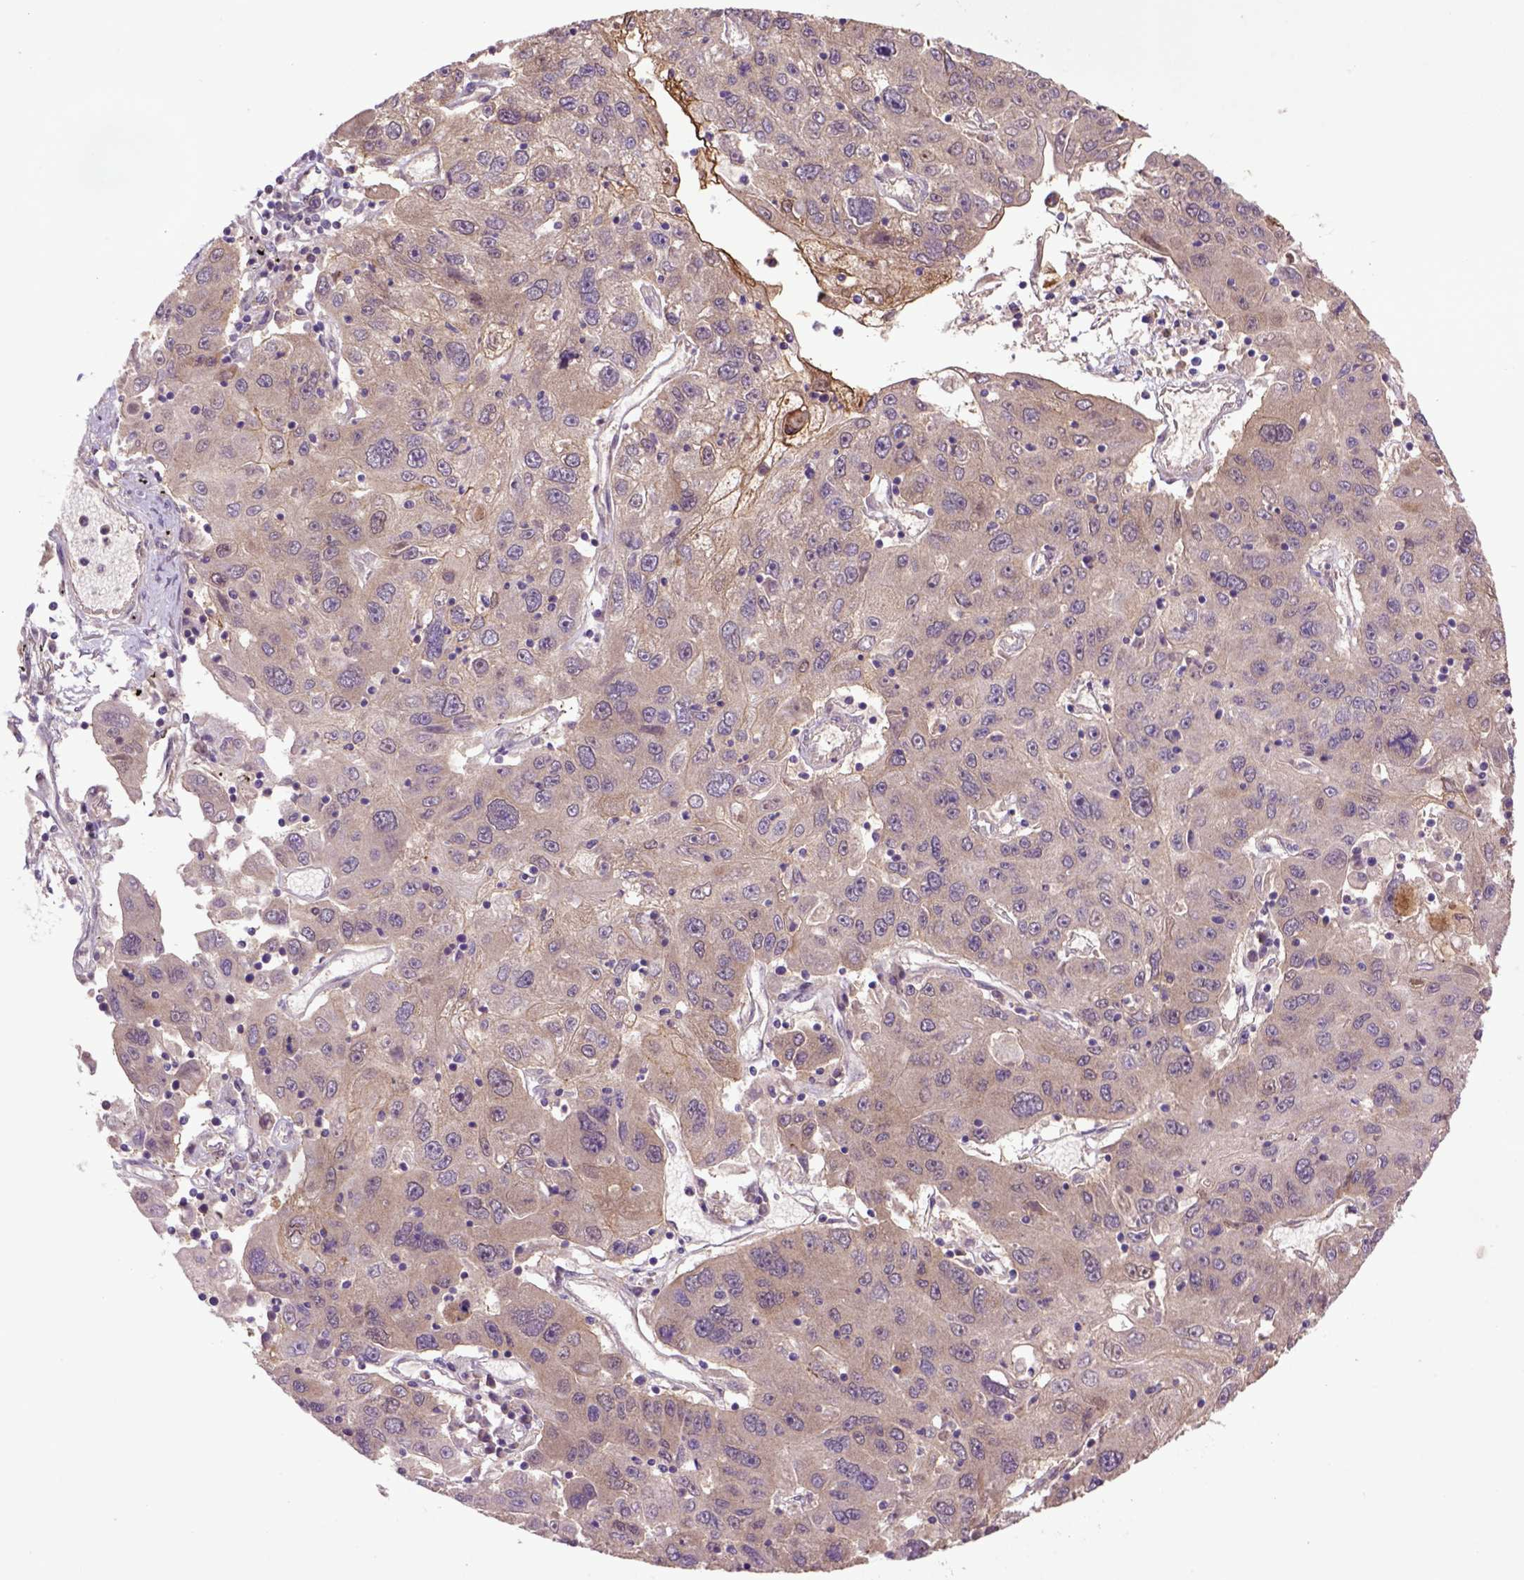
{"staining": {"intensity": "moderate", "quantity": "25%-75%", "location": "cytoplasmic/membranous"}, "tissue": "stomach cancer", "cell_type": "Tumor cells", "image_type": "cancer", "snomed": [{"axis": "morphology", "description": "Adenocarcinoma, NOS"}, {"axis": "topography", "description": "Stomach"}], "caption": "Immunohistochemistry (IHC) photomicrograph of neoplastic tissue: stomach cancer stained using immunohistochemistry (IHC) demonstrates medium levels of moderate protein expression localized specifically in the cytoplasmic/membranous of tumor cells, appearing as a cytoplasmic/membranous brown color.", "gene": "HSPBP1", "patient": {"sex": "male", "age": 56}}